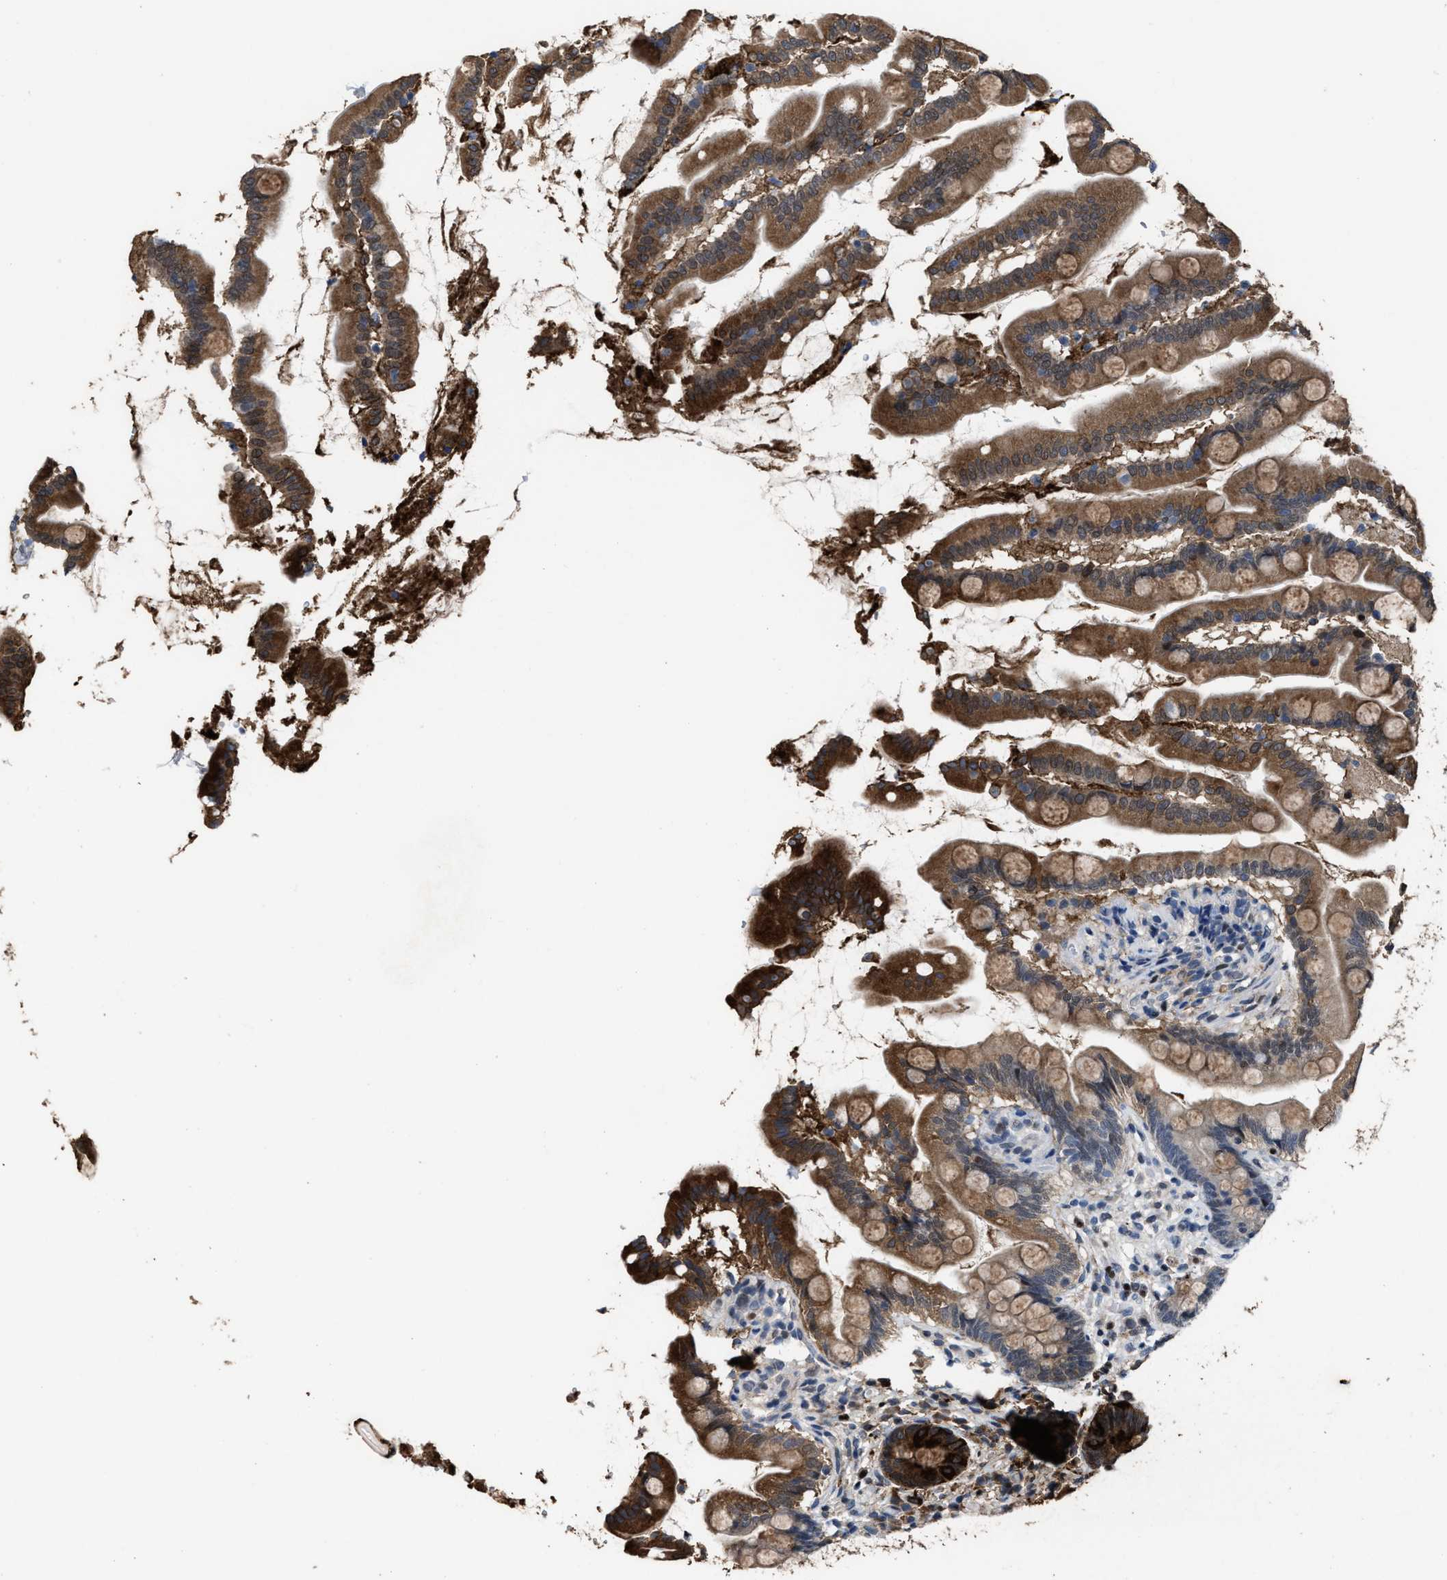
{"staining": {"intensity": "moderate", "quantity": "25%-75%", "location": "cytoplasmic/membranous,nuclear"}, "tissue": "small intestine", "cell_type": "Glandular cells", "image_type": "normal", "snomed": [{"axis": "morphology", "description": "Normal tissue, NOS"}, {"axis": "topography", "description": "Small intestine"}], "caption": "This photomicrograph shows normal small intestine stained with immunohistochemistry to label a protein in brown. The cytoplasmic/membranous,nuclear of glandular cells show moderate positivity for the protein. Nuclei are counter-stained blue.", "gene": "ZNF20", "patient": {"sex": "female", "age": 56}}